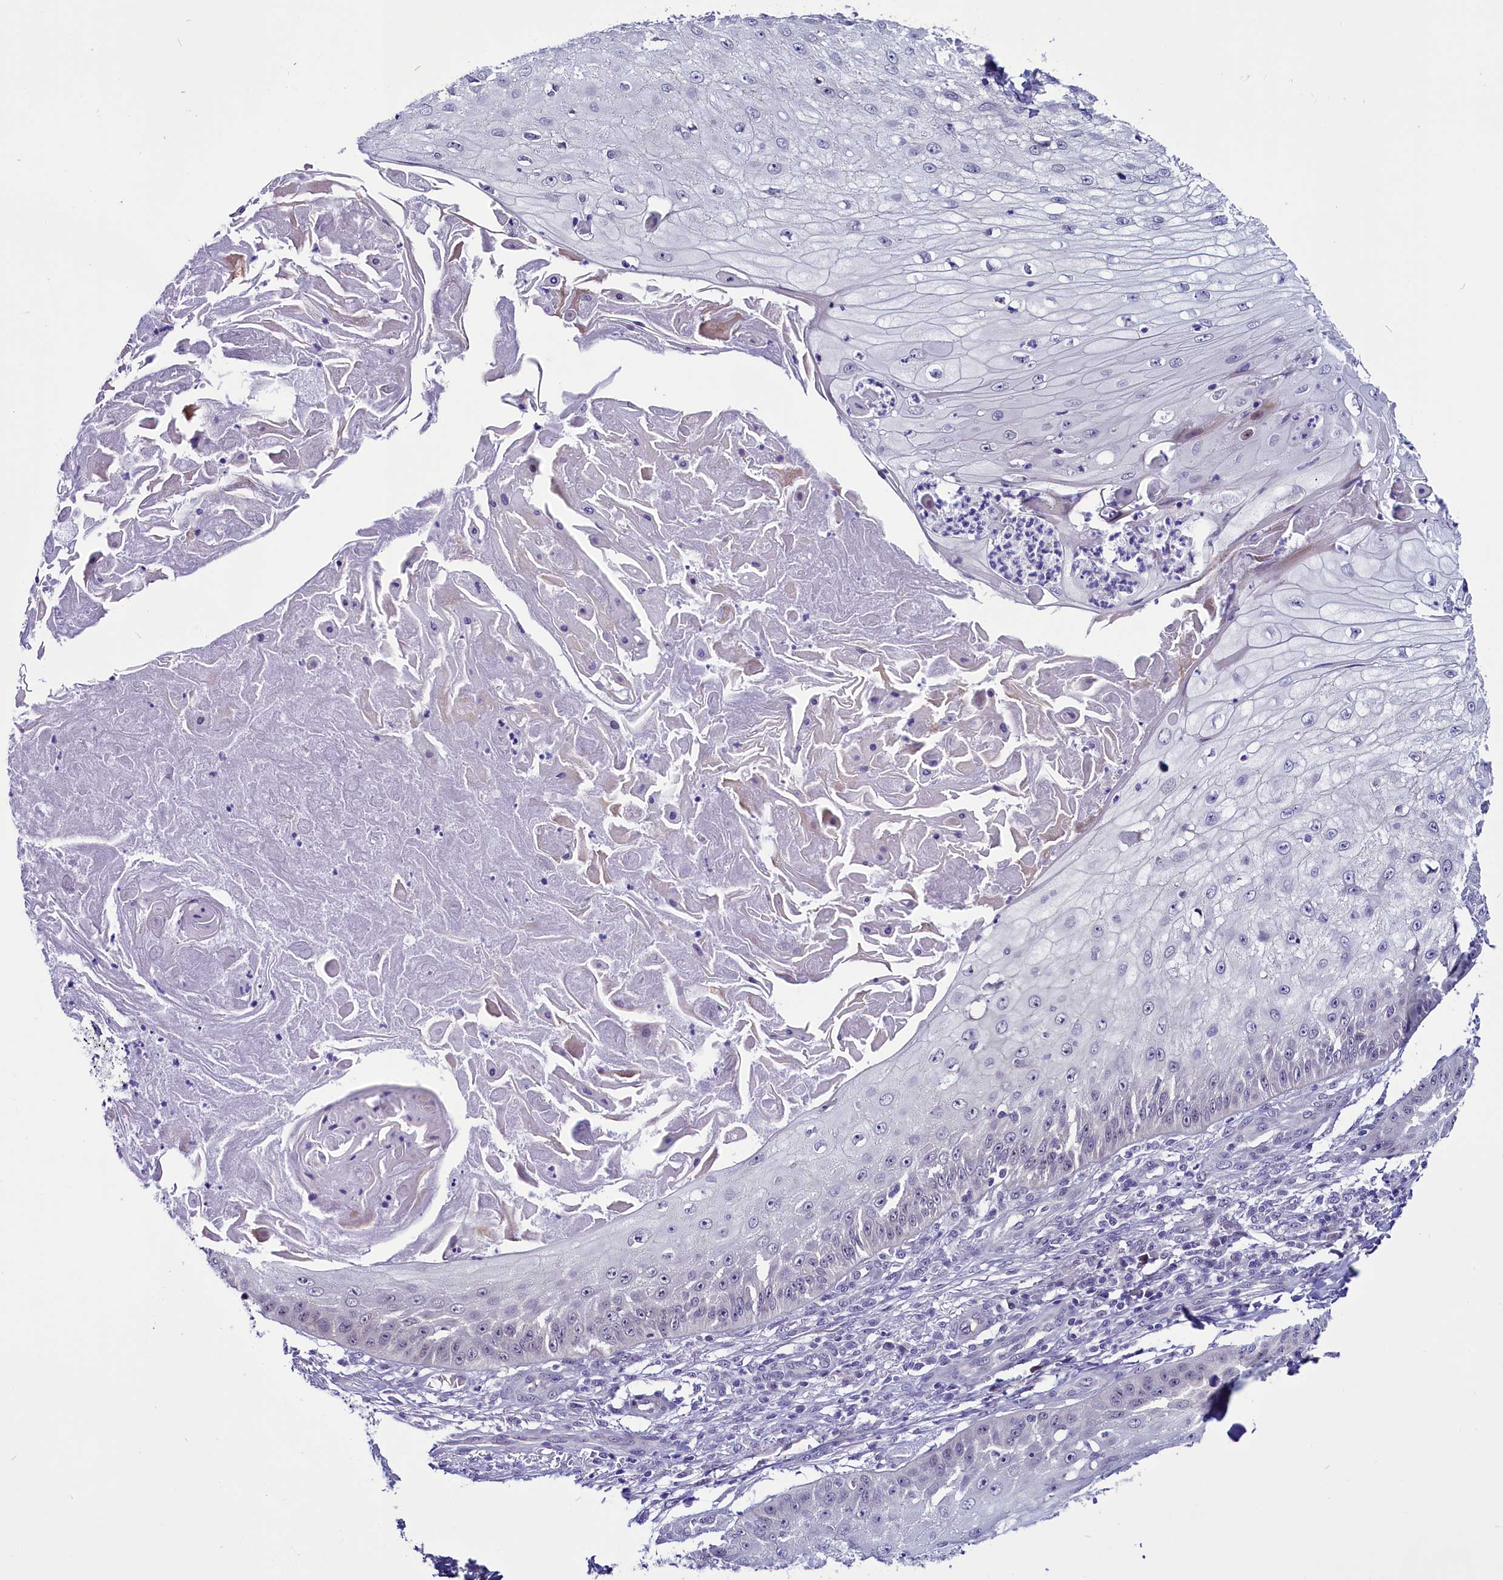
{"staining": {"intensity": "negative", "quantity": "none", "location": "none"}, "tissue": "skin cancer", "cell_type": "Tumor cells", "image_type": "cancer", "snomed": [{"axis": "morphology", "description": "Squamous cell carcinoma, NOS"}, {"axis": "topography", "description": "Skin"}], "caption": "The immunohistochemistry image has no significant staining in tumor cells of skin squamous cell carcinoma tissue.", "gene": "CCDC106", "patient": {"sex": "male", "age": 70}}